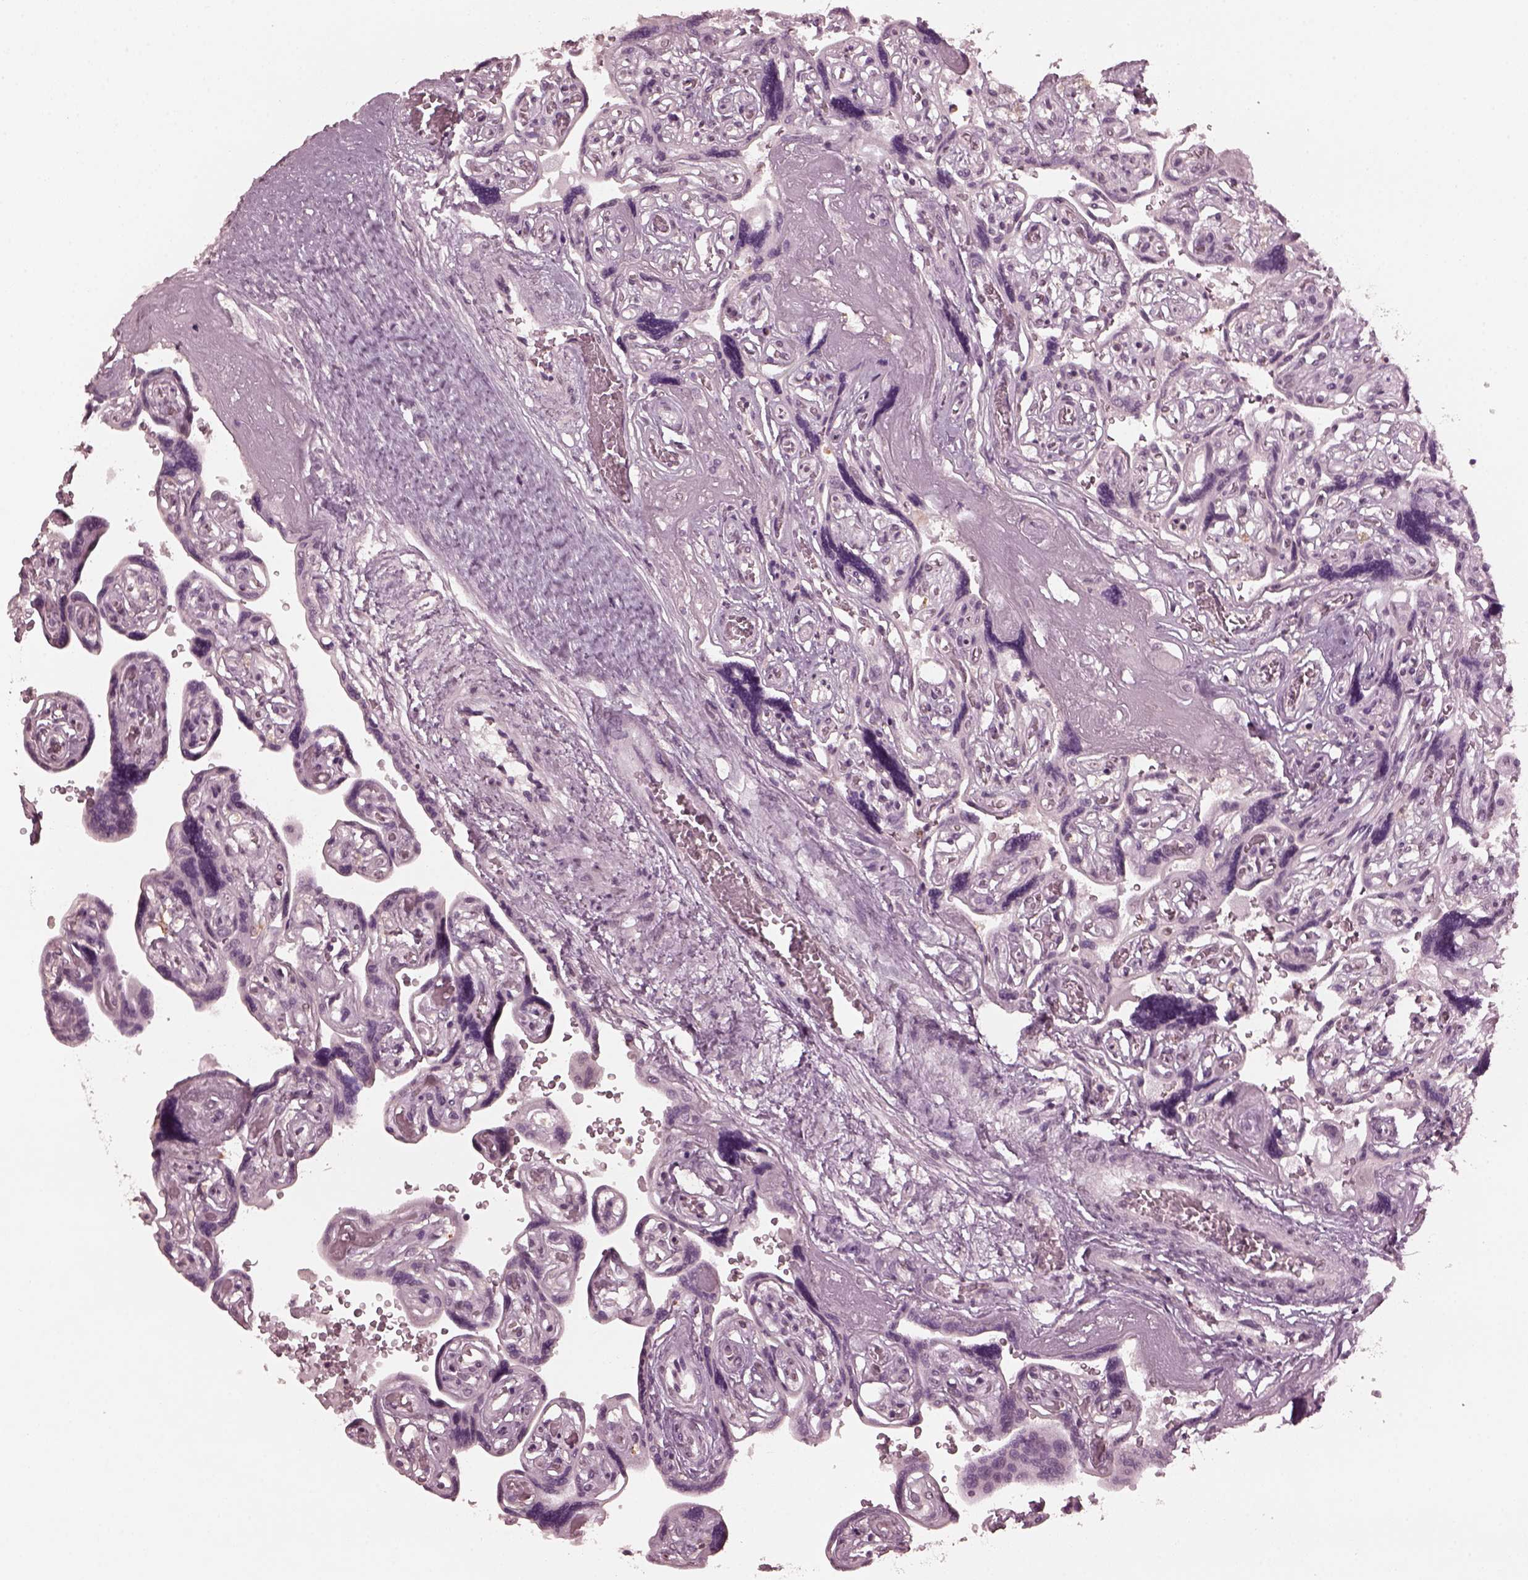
{"staining": {"intensity": "negative", "quantity": "none", "location": "none"}, "tissue": "placenta", "cell_type": "Decidual cells", "image_type": "normal", "snomed": [{"axis": "morphology", "description": "Normal tissue, NOS"}, {"axis": "topography", "description": "Placenta"}], "caption": "DAB immunohistochemical staining of unremarkable placenta demonstrates no significant positivity in decidual cells.", "gene": "KRT79", "patient": {"sex": "female", "age": 32}}